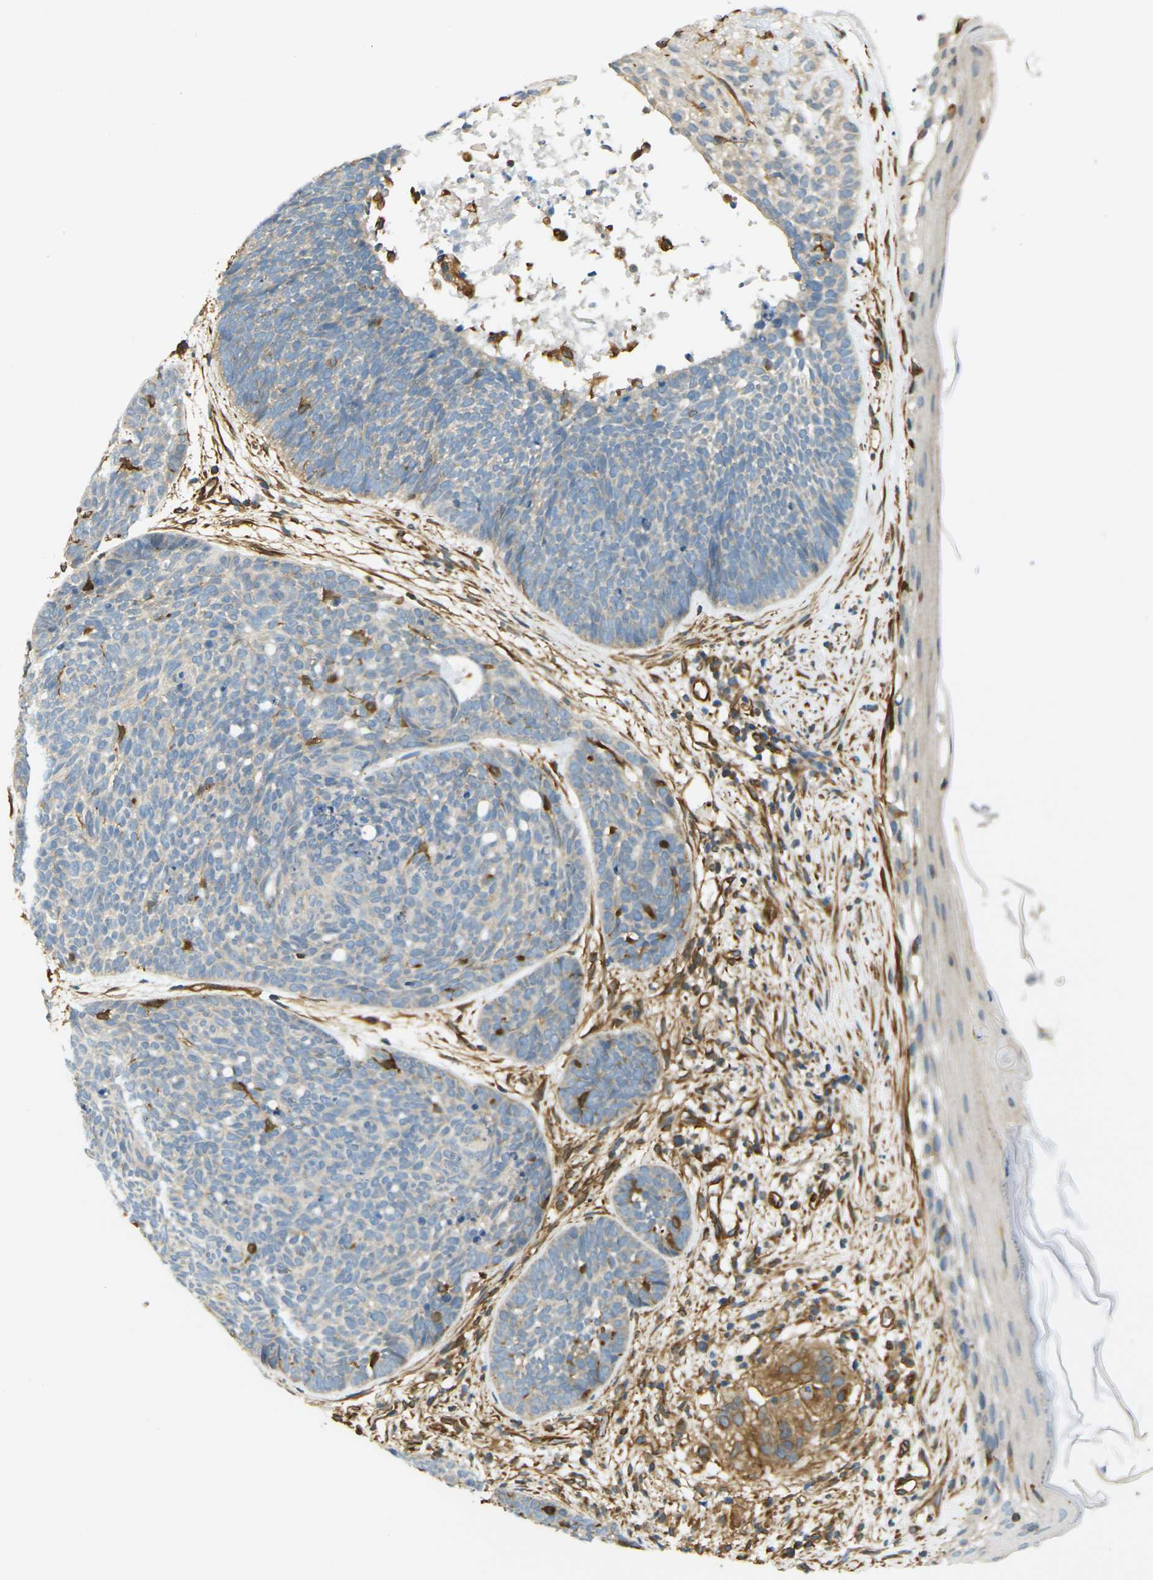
{"staining": {"intensity": "moderate", "quantity": "<25%", "location": "cytoplasmic/membranous"}, "tissue": "skin cancer", "cell_type": "Tumor cells", "image_type": "cancer", "snomed": [{"axis": "morphology", "description": "Basal cell carcinoma"}, {"axis": "topography", "description": "Skin"}], "caption": "Immunohistochemical staining of skin basal cell carcinoma exhibits low levels of moderate cytoplasmic/membranous protein staining in approximately <25% of tumor cells. The staining was performed using DAB (3,3'-diaminobenzidine), with brown indicating positive protein expression. Nuclei are stained blue with hematoxylin.", "gene": "CYTH3", "patient": {"sex": "female", "age": 70}}